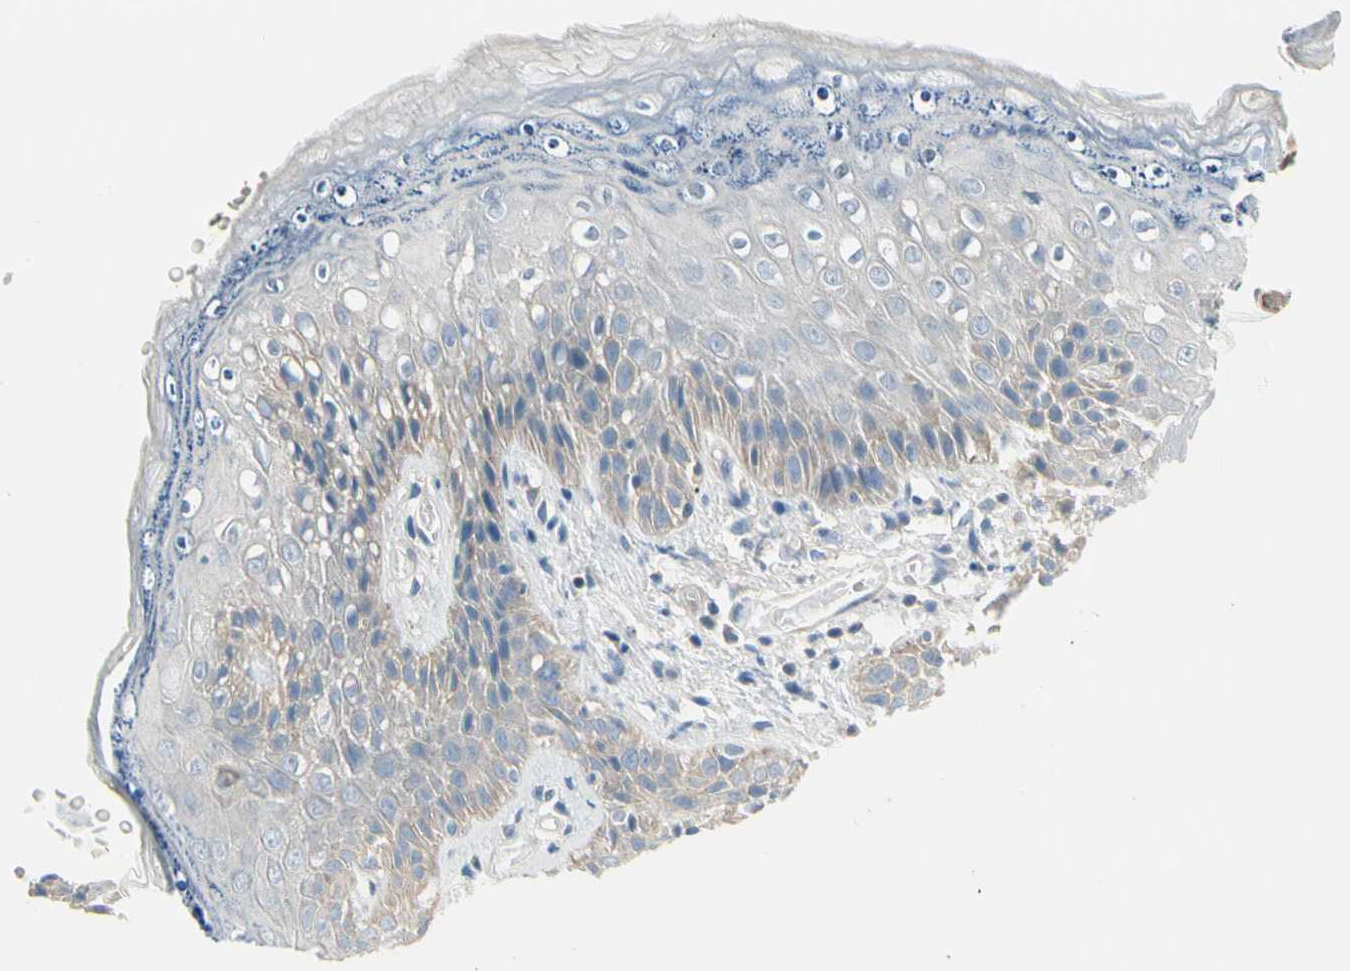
{"staining": {"intensity": "weak", "quantity": "<25%", "location": "cytoplasmic/membranous"}, "tissue": "skin", "cell_type": "Epidermal cells", "image_type": "normal", "snomed": [{"axis": "morphology", "description": "Normal tissue, NOS"}, {"axis": "topography", "description": "Anal"}], "caption": "High magnification brightfield microscopy of normal skin stained with DAB (brown) and counterstained with hematoxylin (blue): epidermal cells show no significant positivity. (Immunohistochemistry (ihc), brightfield microscopy, high magnification).", "gene": "DUSP12", "patient": {"sex": "female", "age": 46}}